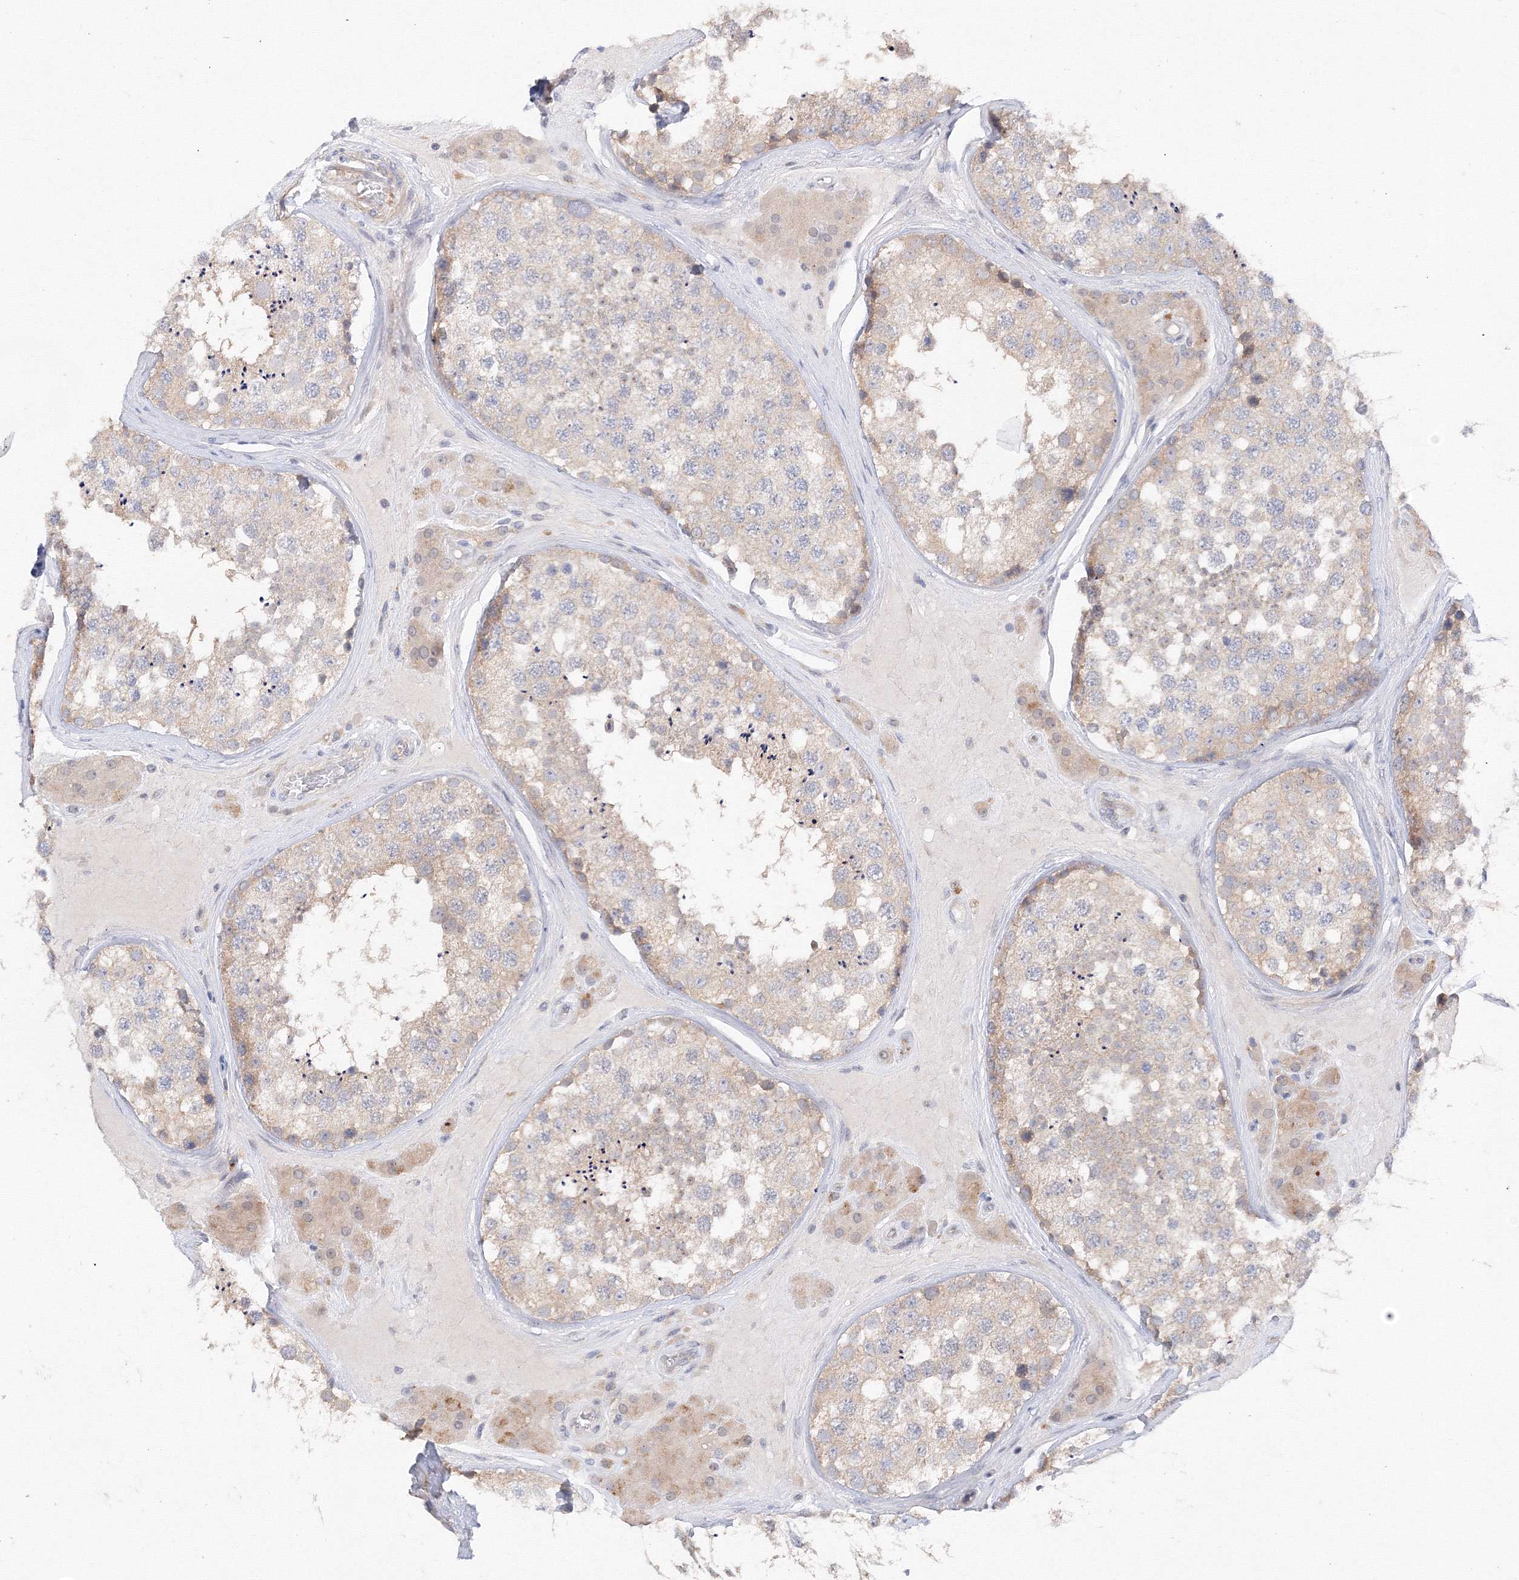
{"staining": {"intensity": "weak", "quantity": ">75%", "location": "cytoplasmic/membranous"}, "tissue": "testis", "cell_type": "Cells in seminiferous ducts", "image_type": "normal", "snomed": [{"axis": "morphology", "description": "Normal tissue, NOS"}, {"axis": "topography", "description": "Testis"}], "caption": "Normal testis was stained to show a protein in brown. There is low levels of weak cytoplasmic/membranous staining in about >75% of cells in seminiferous ducts. The staining is performed using DAB (3,3'-diaminobenzidine) brown chromogen to label protein expression. The nuclei are counter-stained blue using hematoxylin.", "gene": "DIS3L2", "patient": {"sex": "male", "age": 46}}